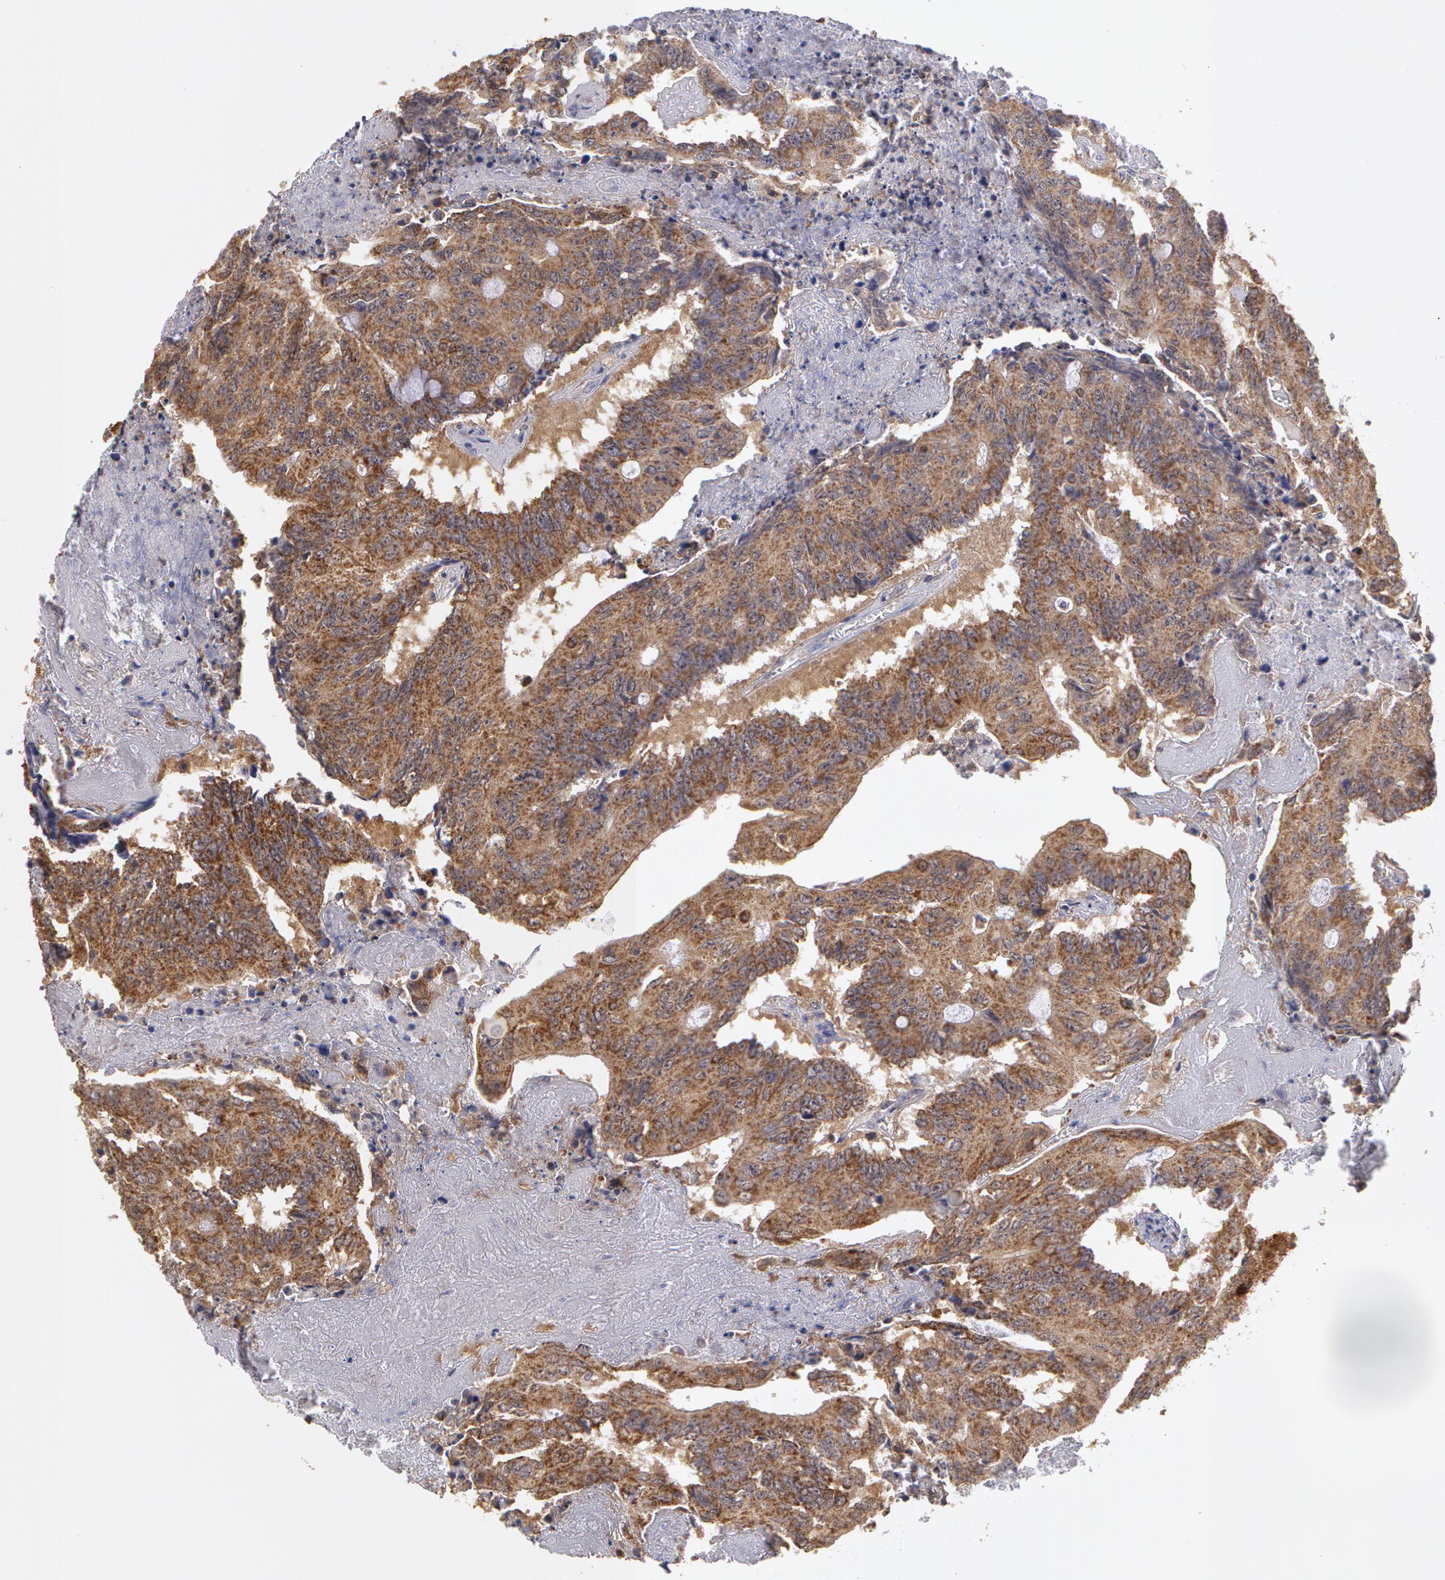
{"staining": {"intensity": "moderate", "quantity": ">75%", "location": "cytoplasmic/membranous"}, "tissue": "colorectal cancer", "cell_type": "Tumor cells", "image_type": "cancer", "snomed": [{"axis": "morphology", "description": "Adenocarcinoma, NOS"}, {"axis": "topography", "description": "Colon"}], "caption": "A high-resolution micrograph shows IHC staining of adenocarcinoma (colorectal), which displays moderate cytoplasmic/membranous staining in approximately >75% of tumor cells.", "gene": "MPST", "patient": {"sex": "male", "age": 65}}